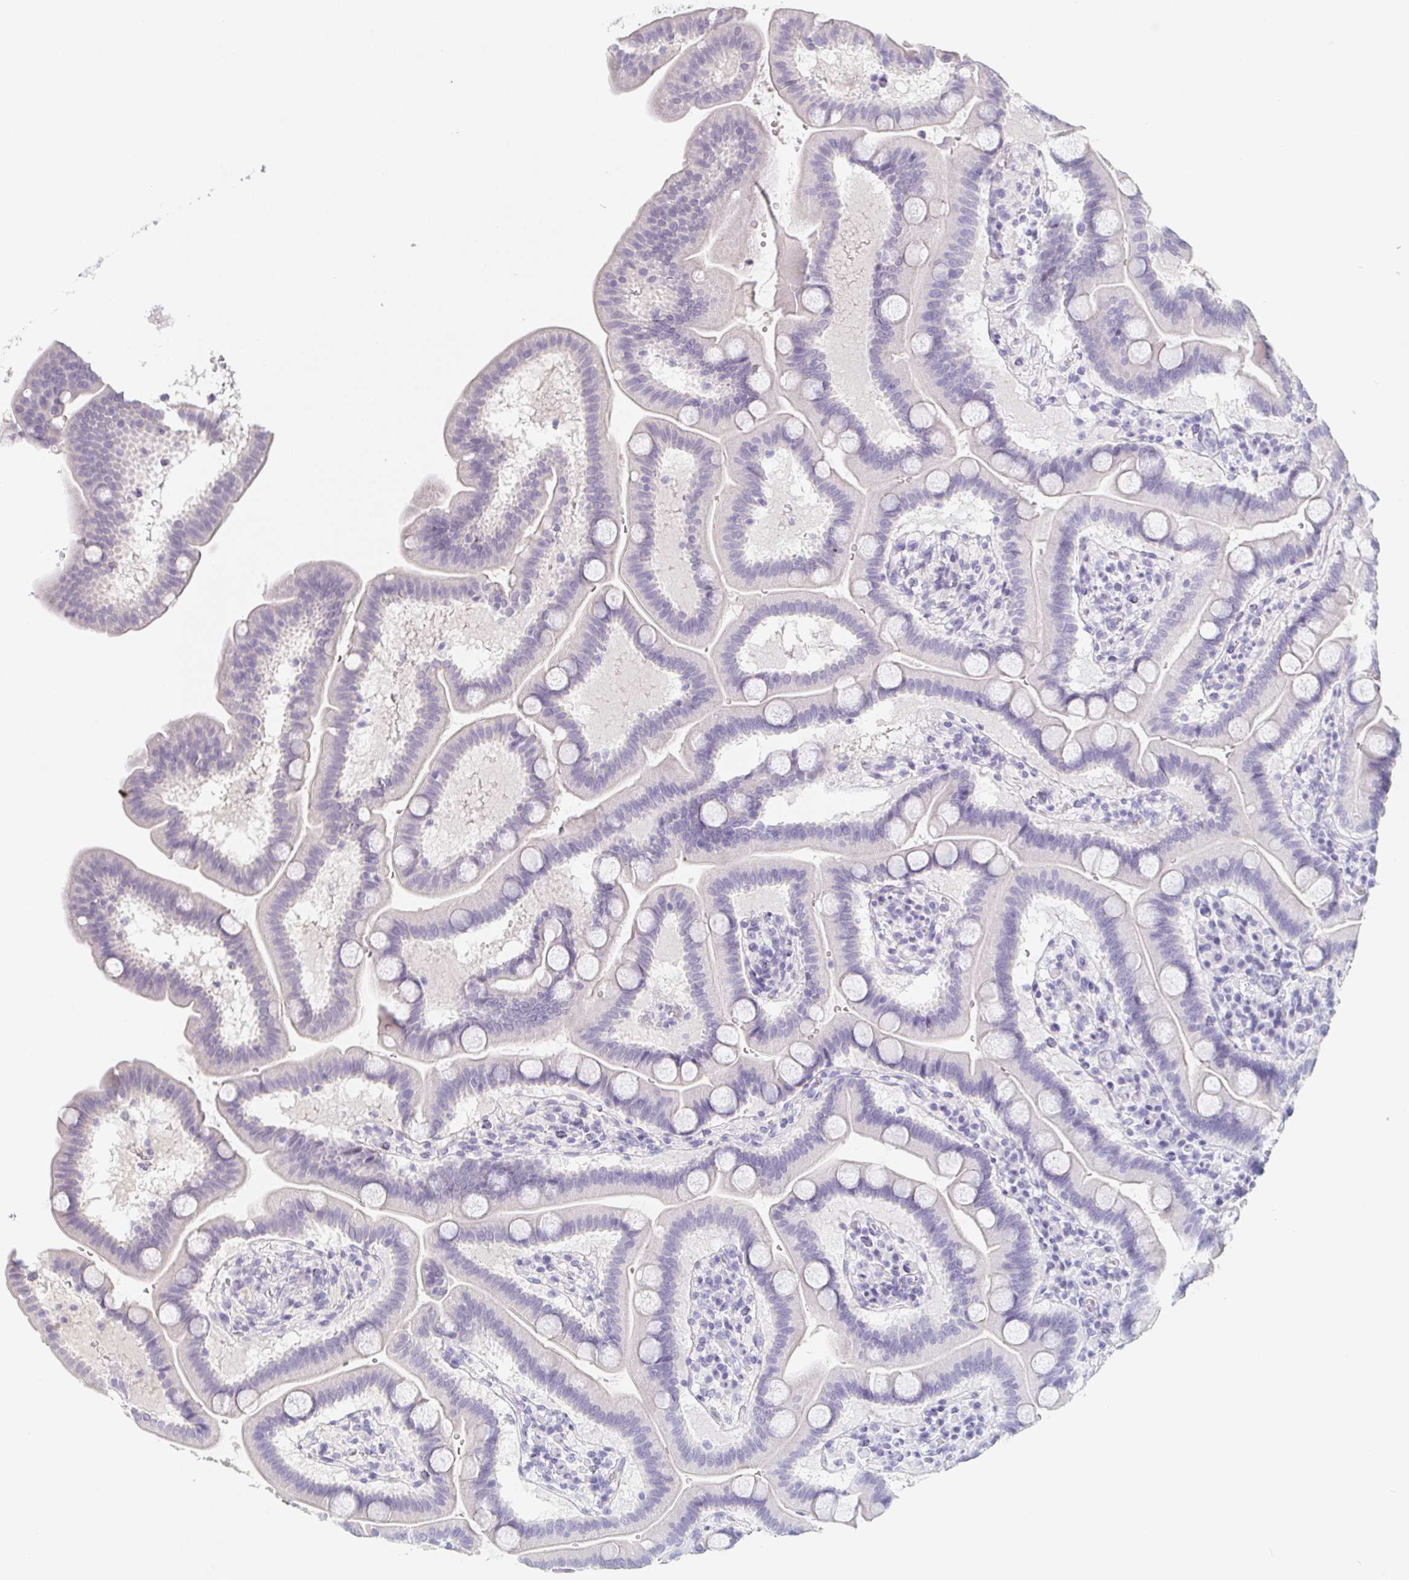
{"staining": {"intensity": "negative", "quantity": "none", "location": "none"}, "tissue": "duodenum", "cell_type": "Glandular cells", "image_type": "normal", "snomed": [{"axis": "morphology", "description": "Normal tissue, NOS"}, {"axis": "topography", "description": "Pancreas"}, {"axis": "topography", "description": "Duodenum"}], "caption": "DAB (3,3'-diaminobenzidine) immunohistochemical staining of normal duodenum shows no significant positivity in glandular cells.", "gene": "GLIPR1L1", "patient": {"sex": "male", "age": 59}}